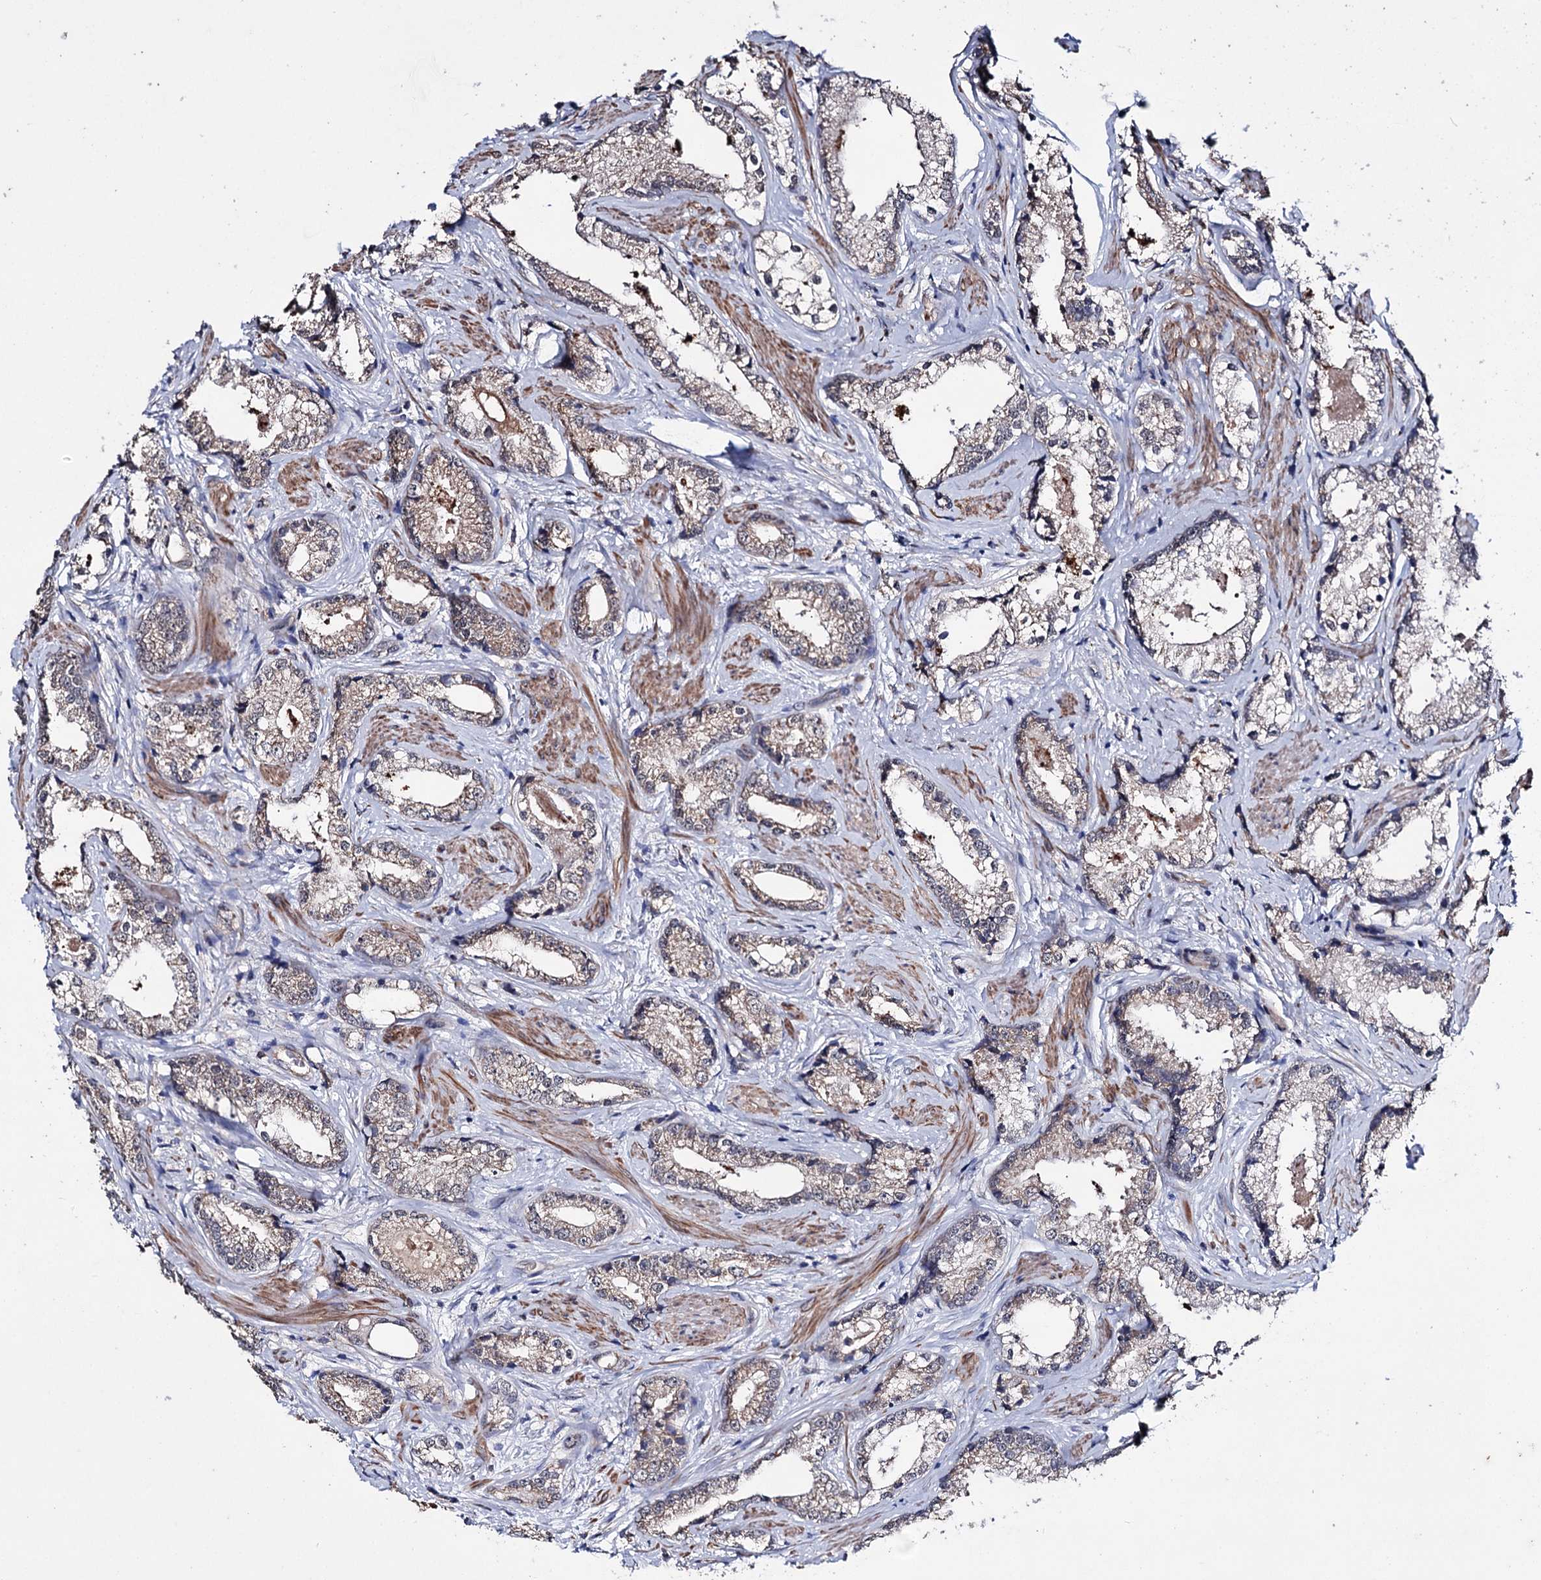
{"staining": {"intensity": "moderate", "quantity": "25%-75%", "location": "cytoplasmic/membranous"}, "tissue": "prostate cancer", "cell_type": "Tumor cells", "image_type": "cancer", "snomed": [{"axis": "morphology", "description": "Adenocarcinoma, High grade"}, {"axis": "topography", "description": "Prostate"}], "caption": "Brown immunohistochemical staining in human prostate cancer displays moderate cytoplasmic/membranous staining in approximately 25%-75% of tumor cells. The staining is performed using DAB (3,3'-diaminobenzidine) brown chromogen to label protein expression. The nuclei are counter-stained blue using hematoxylin.", "gene": "CLPB", "patient": {"sex": "male", "age": 66}}